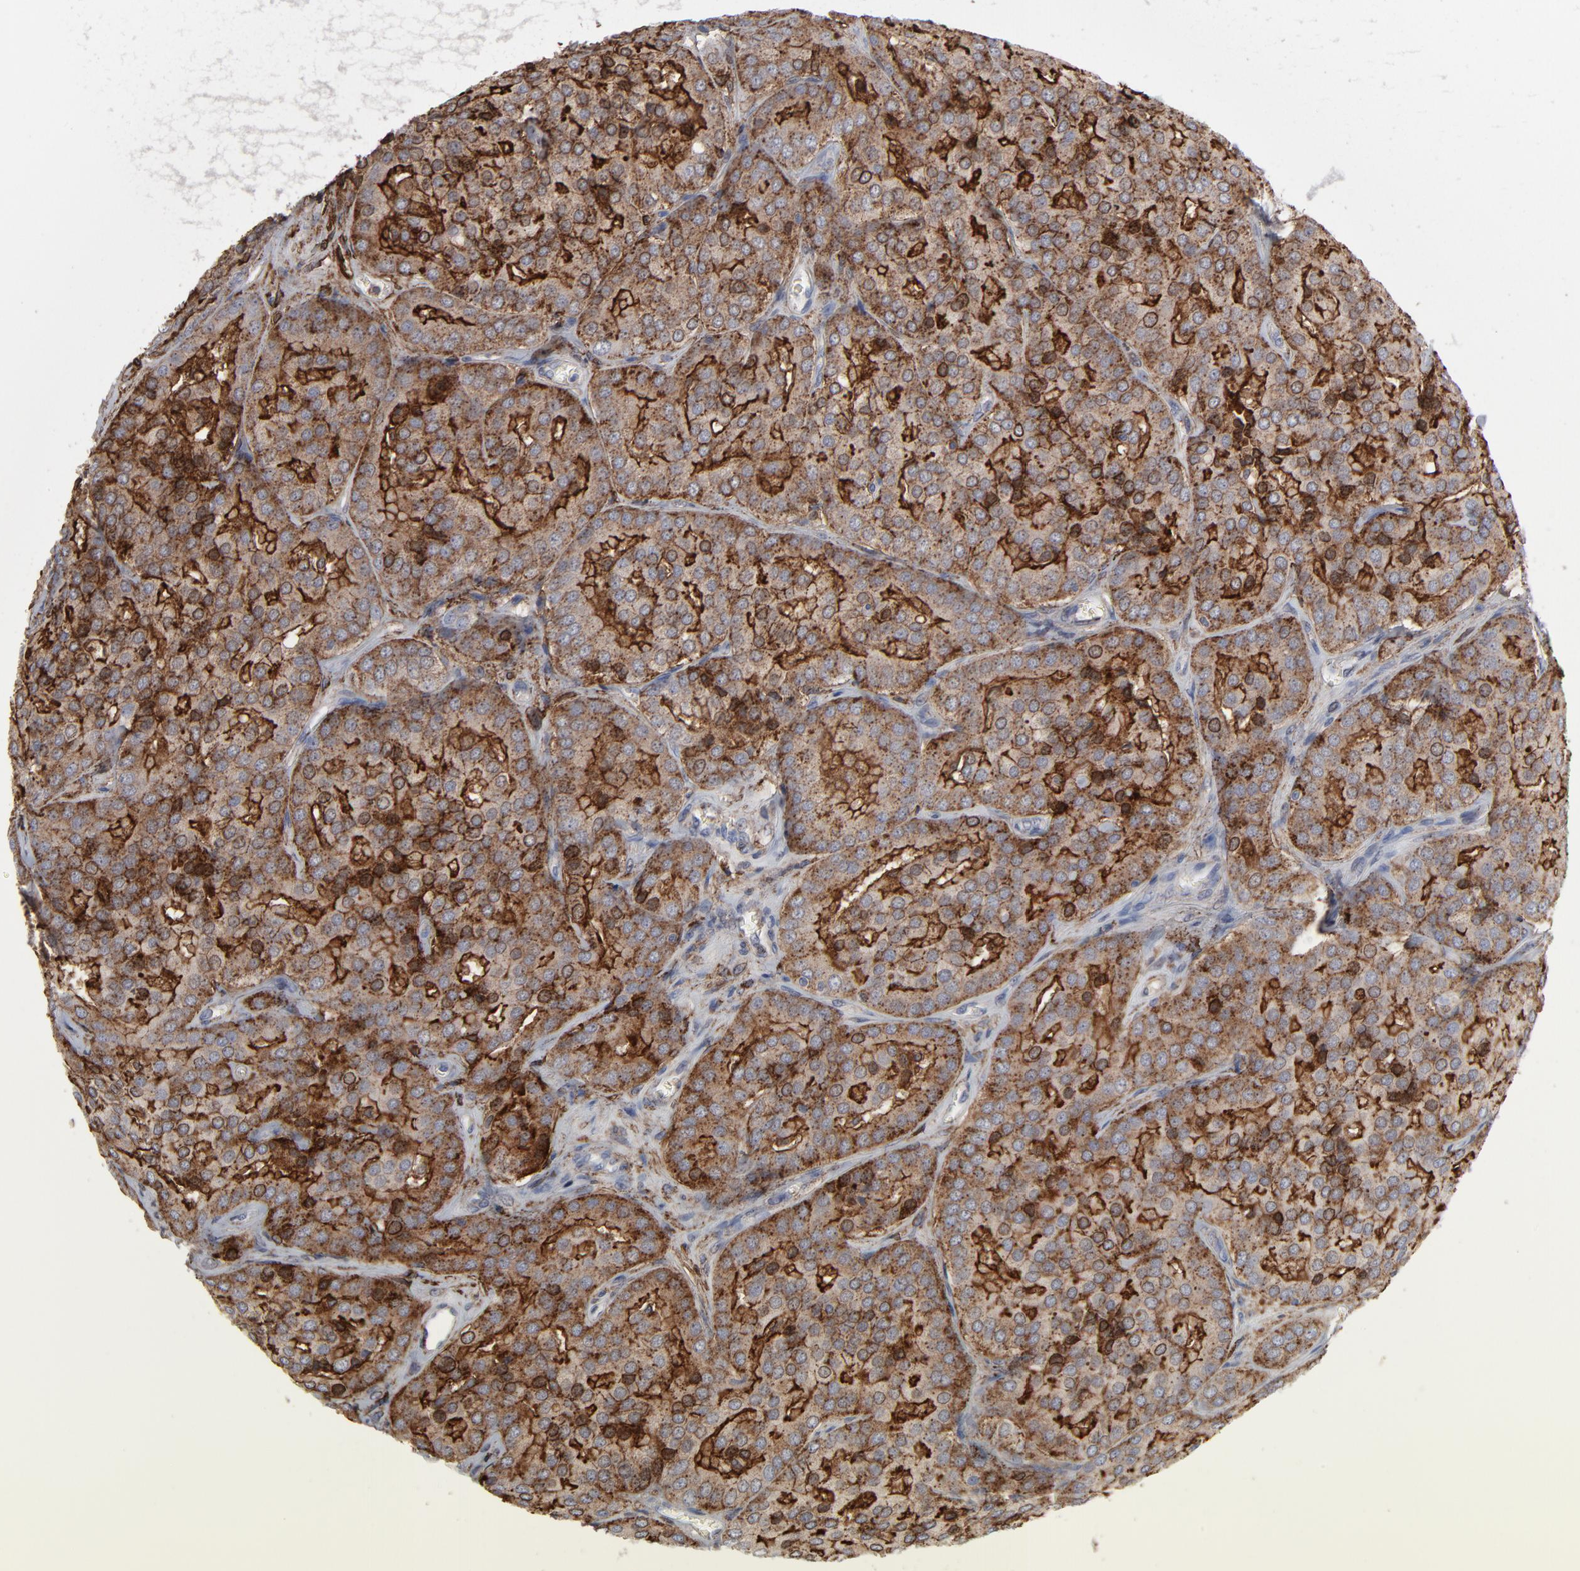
{"staining": {"intensity": "moderate", "quantity": ">75%", "location": "cytoplasmic/membranous"}, "tissue": "prostate cancer", "cell_type": "Tumor cells", "image_type": "cancer", "snomed": [{"axis": "morphology", "description": "Adenocarcinoma, High grade"}, {"axis": "topography", "description": "Prostate"}], "caption": "Immunohistochemical staining of human prostate adenocarcinoma (high-grade) shows medium levels of moderate cytoplasmic/membranous positivity in approximately >75% of tumor cells. Nuclei are stained in blue.", "gene": "ANXA5", "patient": {"sex": "male", "age": 64}}